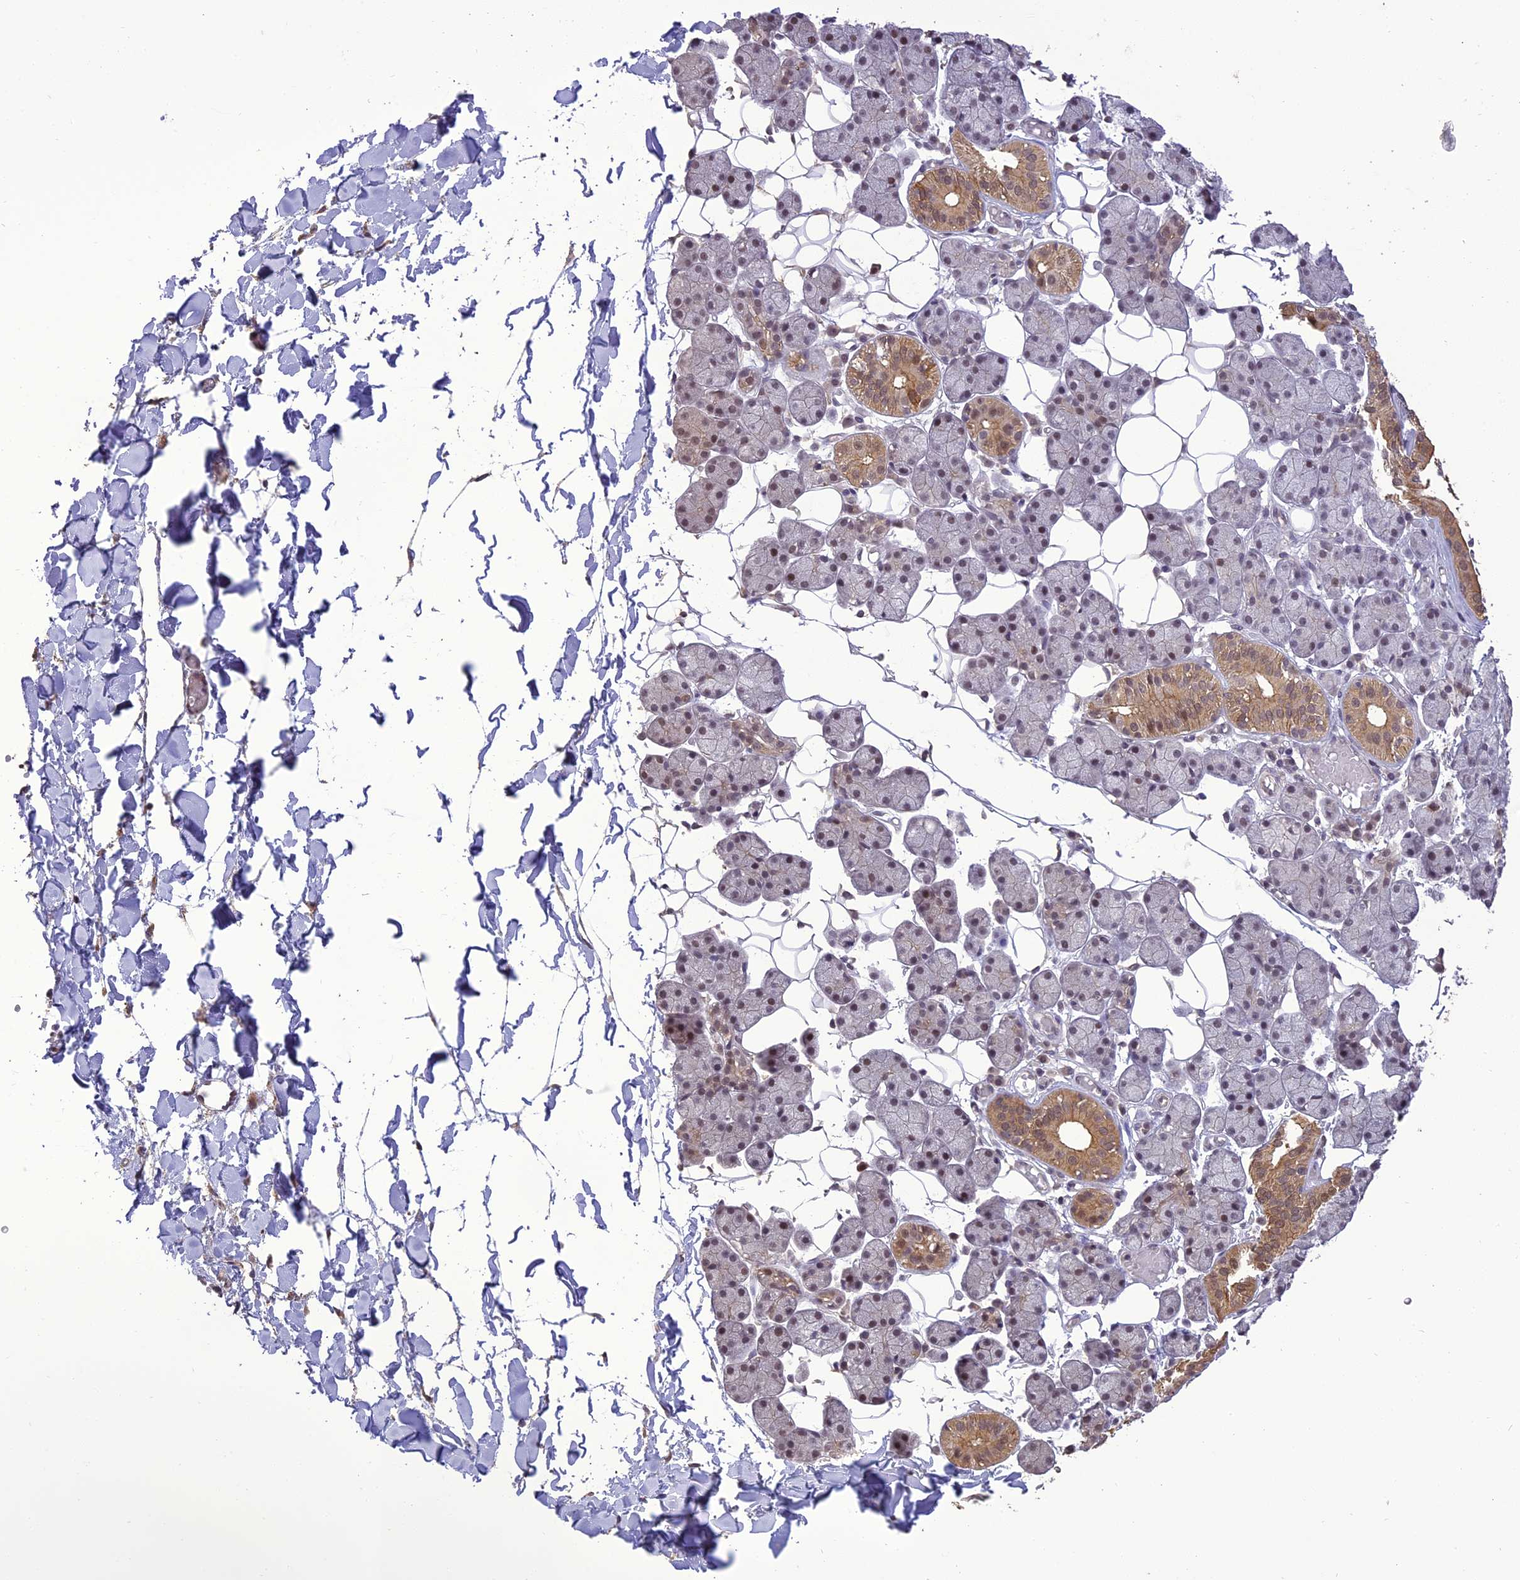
{"staining": {"intensity": "moderate", "quantity": "25%-75%", "location": "cytoplasmic/membranous,nuclear"}, "tissue": "salivary gland", "cell_type": "Glandular cells", "image_type": "normal", "snomed": [{"axis": "morphology", "description": "Normal tissue, NOS"}, {"axis": "topography", "description": "Salivary gland"}], "caption": "Human salivary gland stained with a protein marker exhibits moderate staining in glandular cells.", "gene": "TIGD7", "patient": {"sex": "female", "age": 33}}